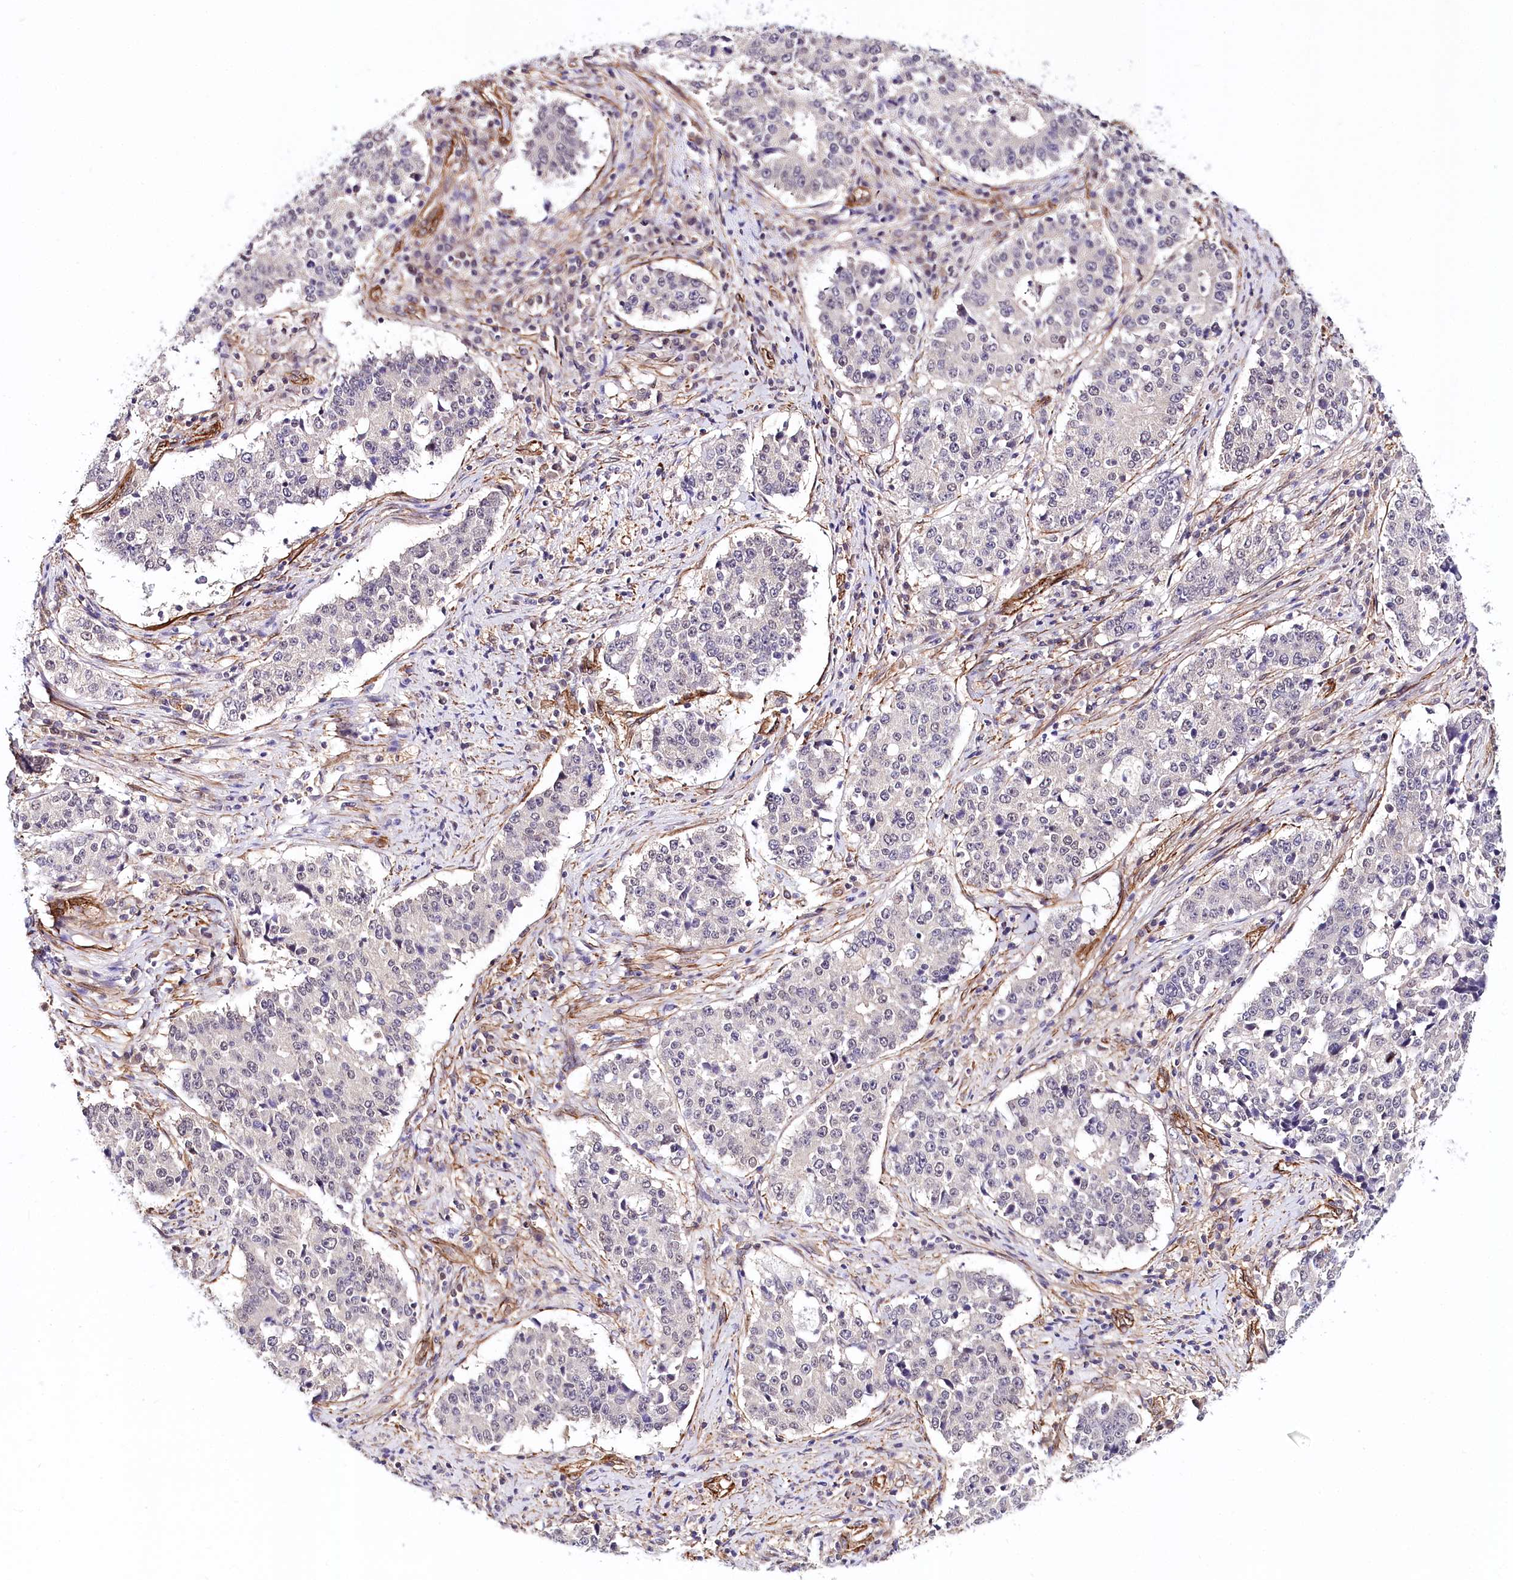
{"staining": {"intensity": "negative", "quantity": "none", "location": "none"}, "tissue": "stomach cancer", "cell_type": "Tumor cells", "image_type": "cancer", "snomed": [{"axis": "morphology", "description": "Adenocarcinoma, NOS"}, {"axis": "topography", "description": "Stomach"}], "caption": "This histopathology image is of stomach adenocarcinoma stained with immunohistochemistry to label a protein in brown with the nuclei are counter-stained blue. There is no staining in tumor cells.", "gene": "PPP2R5B", "patient": {"sex": "male", "age": 59}}